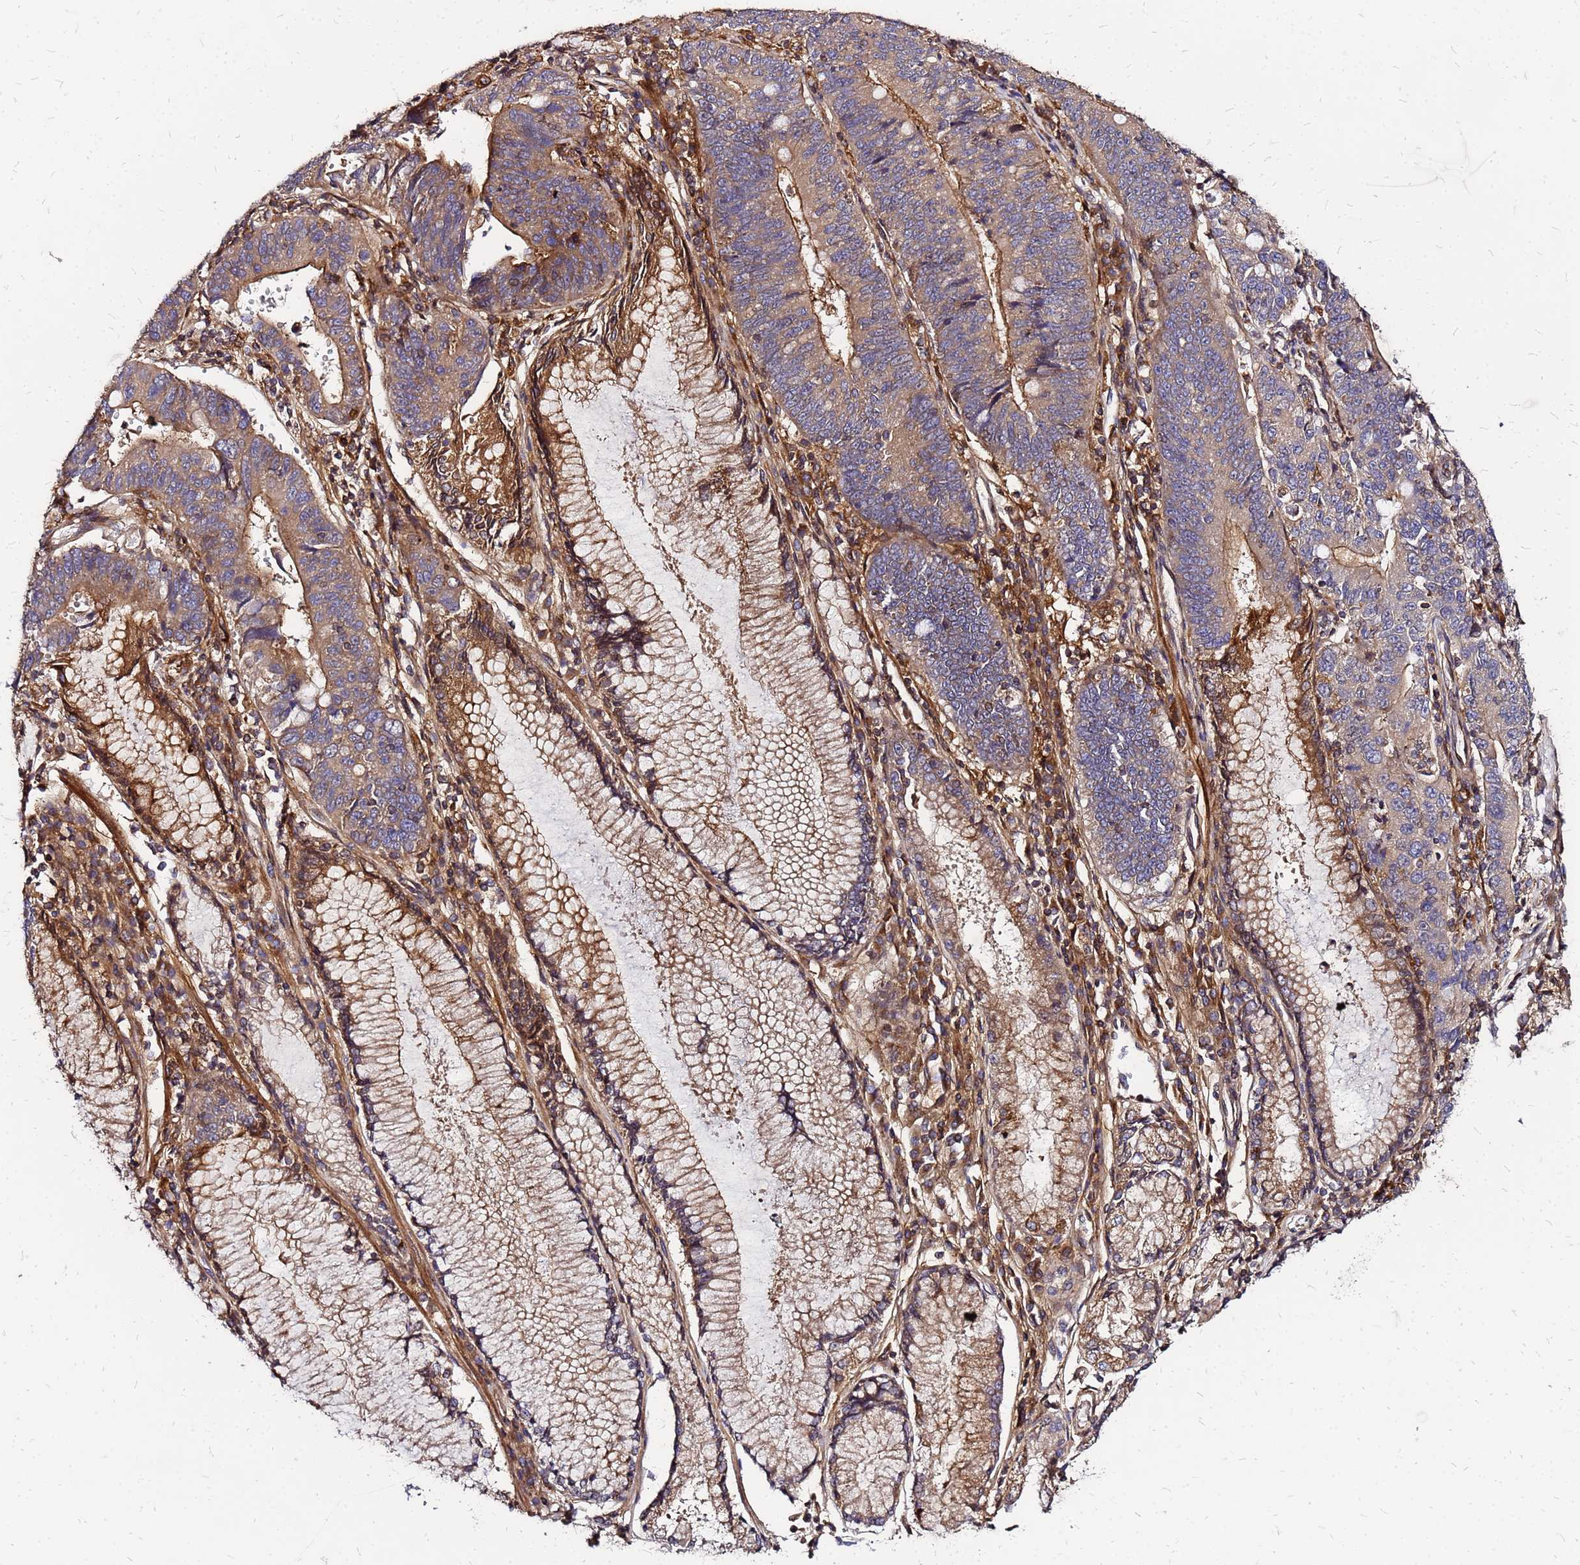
{"staining": {"intensity": "moderate", "quantity": "25%-75%", "location": "cytoplasmic/membranous"}, "tissue": "stomach cancer", "cell_type": "Tumor cells", "image_type": "cancer", "snomed": [{"axis": "morphology", "description": "Adenocarcinoma, NOS"}, {"axis": "topography", "description": "Stomach"}], "caption": "IHC image of human adenocarcinoma (stomach) stained for a protein (brown), which reveals medium levels of moderate cytoplasmic/membranous expression in approximately 25%-75% of tumor cells.", "gene": "CYBC1", "patient": {"sex": "male", "age": 59}}